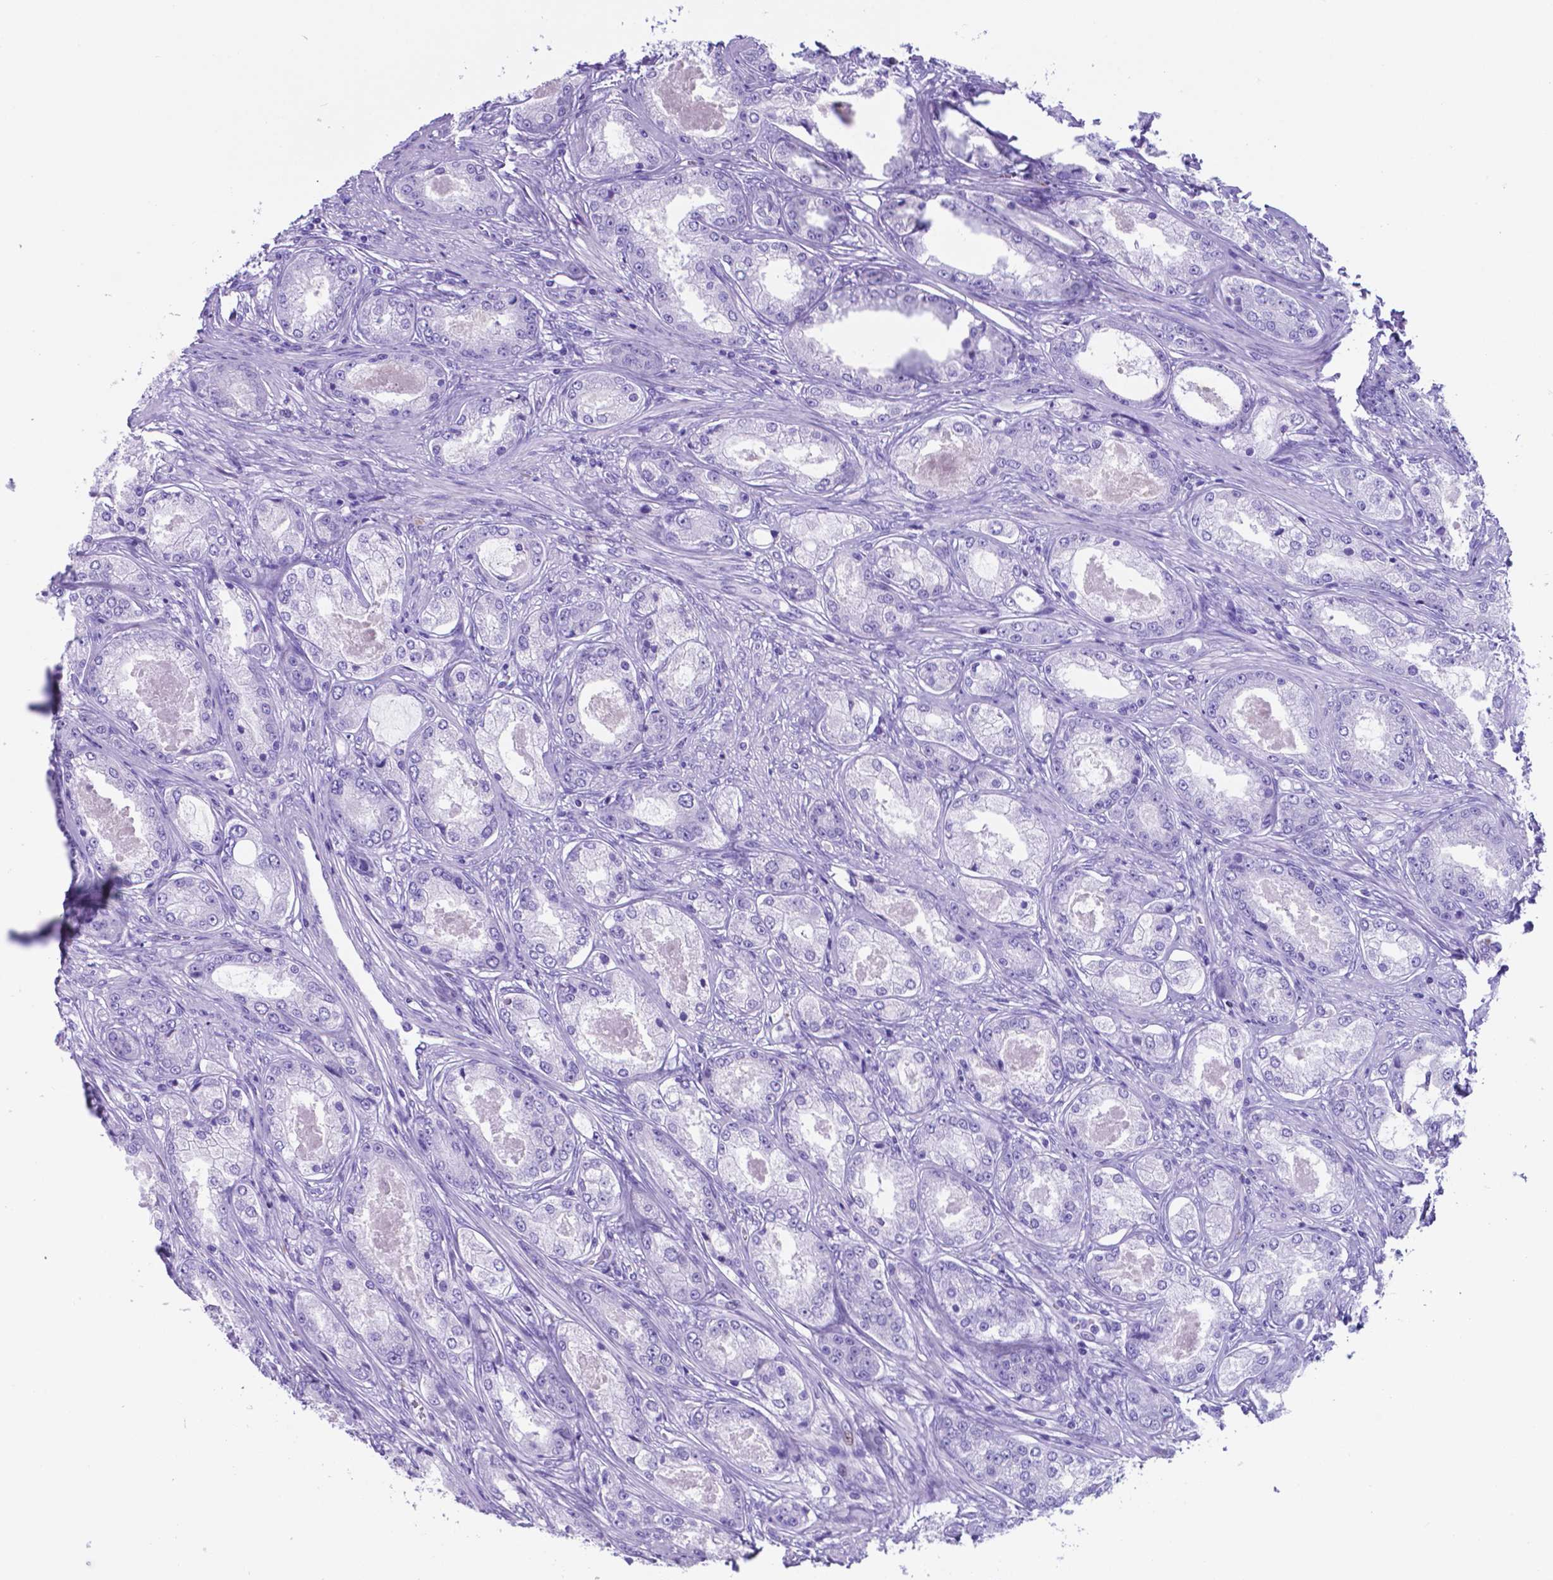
{"staining": {"intensity": "negative", "quantity": "none", "location": "none"}, "tissue": "prostate cancer", "cell_type": "Tumor cells", "image_type": "cancer", "snomed": [{"axis": "morphology", "description": "Adenocarcinoma, Low grade"}, {"axis": "topography", "description": "Prostate"}], "caption": "IHC histopathology image of neoplastic tissue: prostate cancer stained with DAB (3,3'-diaminobenzidine) demonstrates no significant protein staining in tumor cells.", "gene": "DNAAF8", "patient": {"sex": "male", "age": 68}}